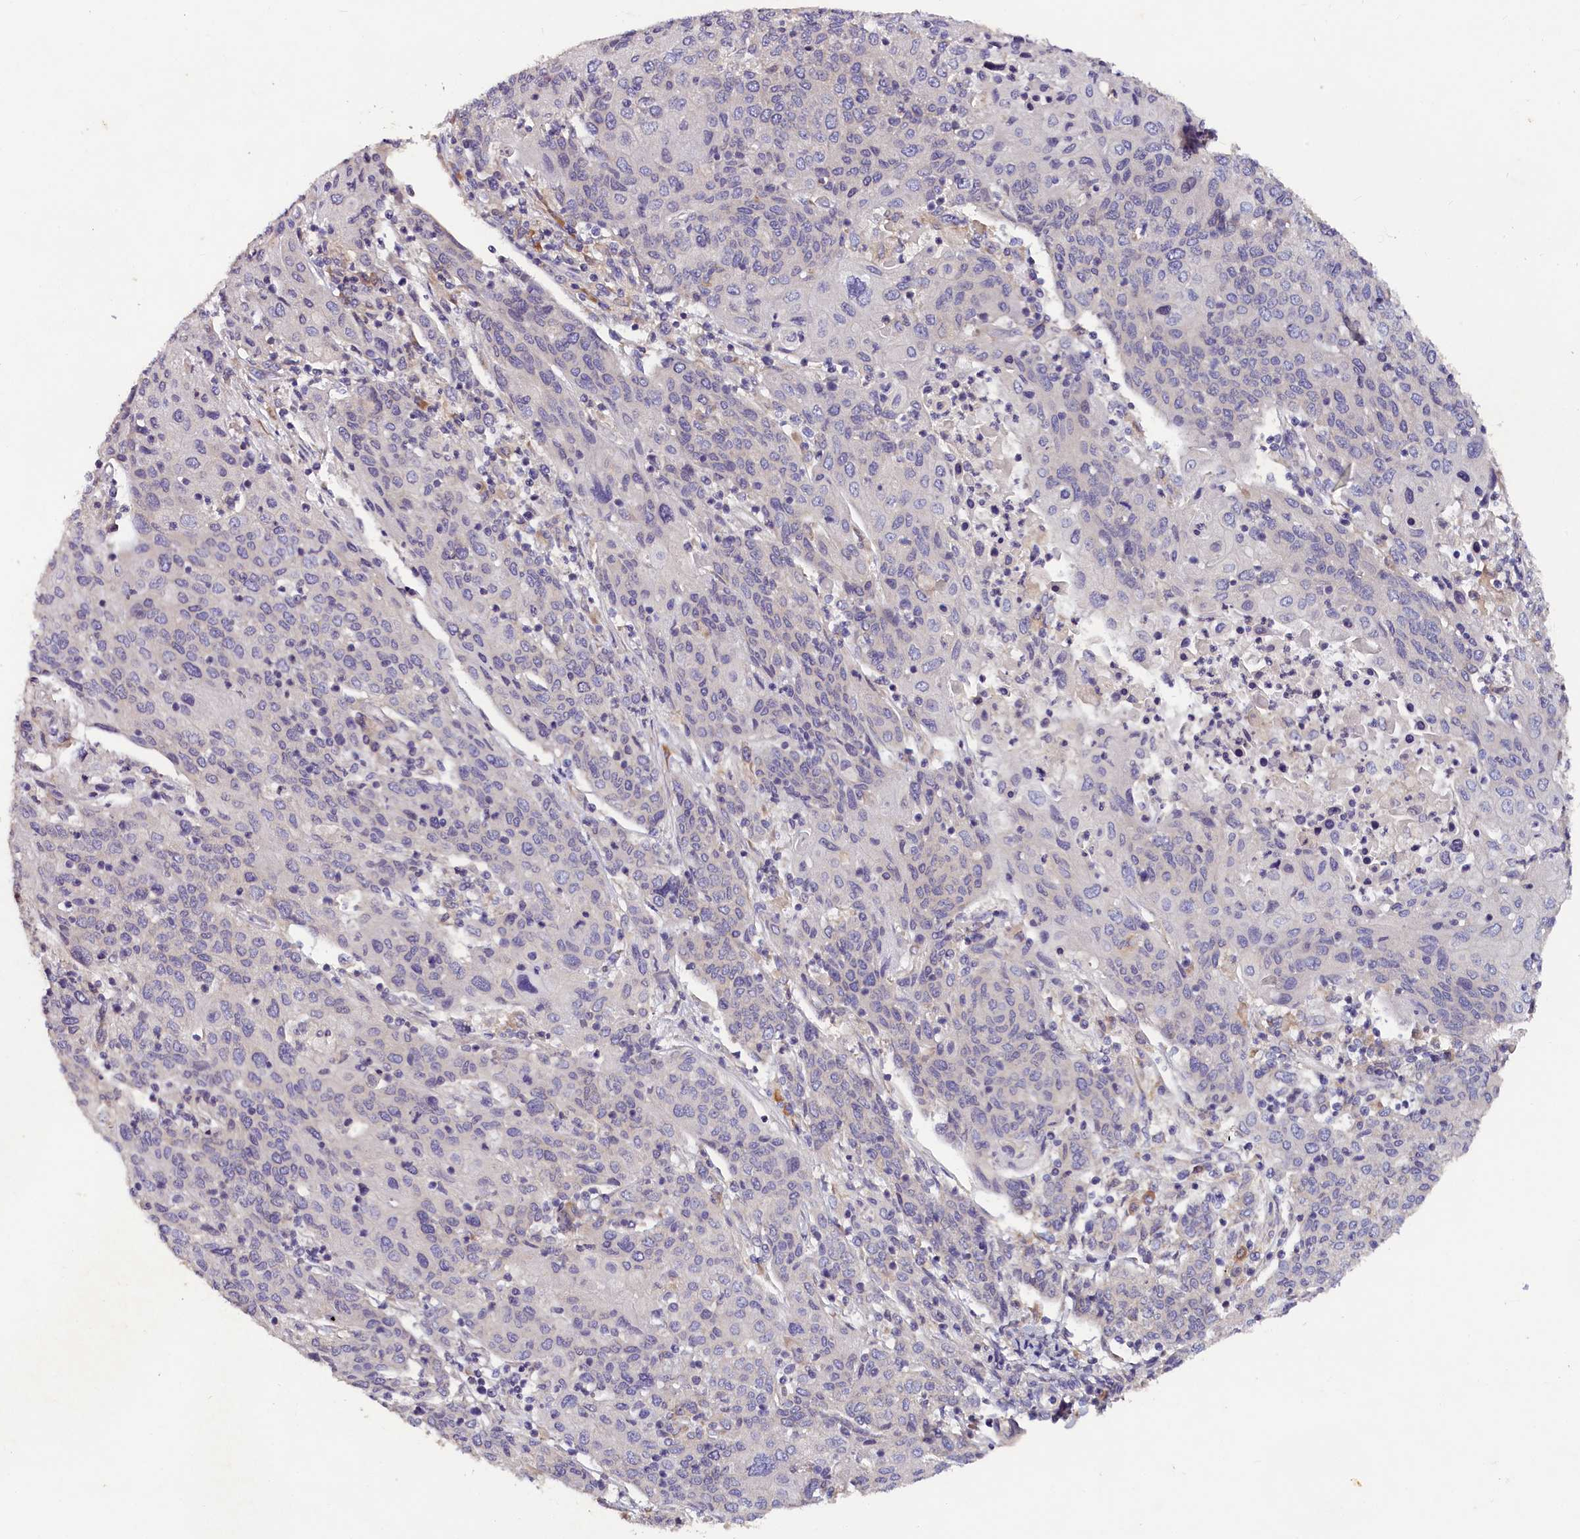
{"staining": {"intensity": "negative", "quantity": "none", "location": "none"}, "tissue": "cervical cancer", "cell_type": "Tumor cells", "image_type": "cancer", "snomed": [{"axis": "morphology", "description": "Squamous cell carcinoma, NOS"}, {"axis": "topography", "description": "Cervix"}], "caption": "A high-resolution micrograph shows IHC staining of cervical cancer, which shows no significant positivity in tumor cells.", "gene": "ST7L", "patient": {"sex": "female", "age": 67}}